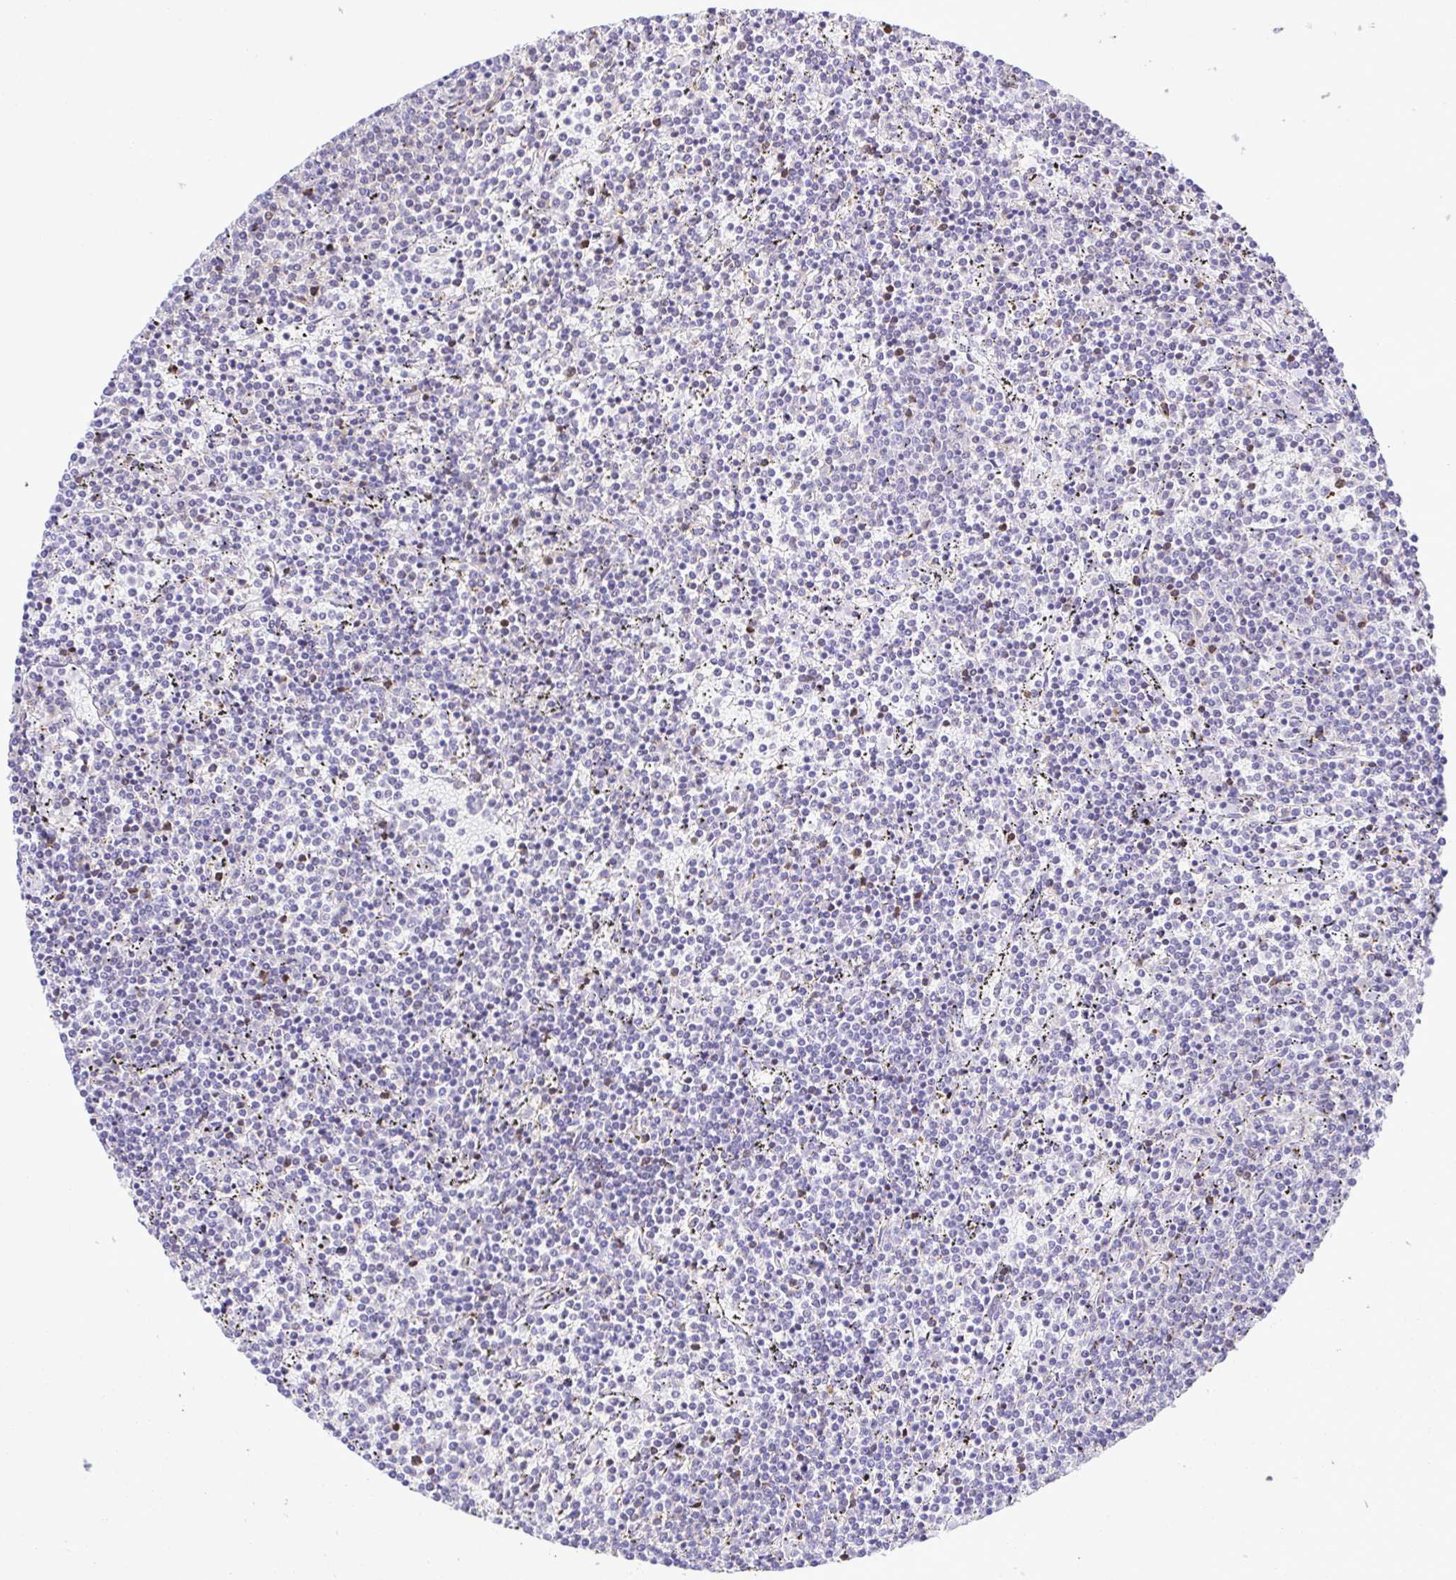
{"staining": {"intensity": "negative", "quantity": "none", "location": "none"}, "tissue": "lymphoma", "cell_type": "Tumor cells", "image_type": "cancer", "snomed": [{"axis": "morphology", "description": "Malignant lymphoma, non-Hodgkin's type, Low grade"}, {"axis": "topography", "description": "Spleen"}], "caption": "Immunohistochemistry (IHC) micrograph of human malignant lymphoma, non-Hodgkin's type (low-grade) stained for a protein (brown), which reveals no staining in tumor cells. (DAB (3,3'-diaminobenzidine) immunohistochemistry visualized using brightfield microscopy, high magnification).", "gene": "FLT1", "patient": {"sex": "female", "age": 50}}